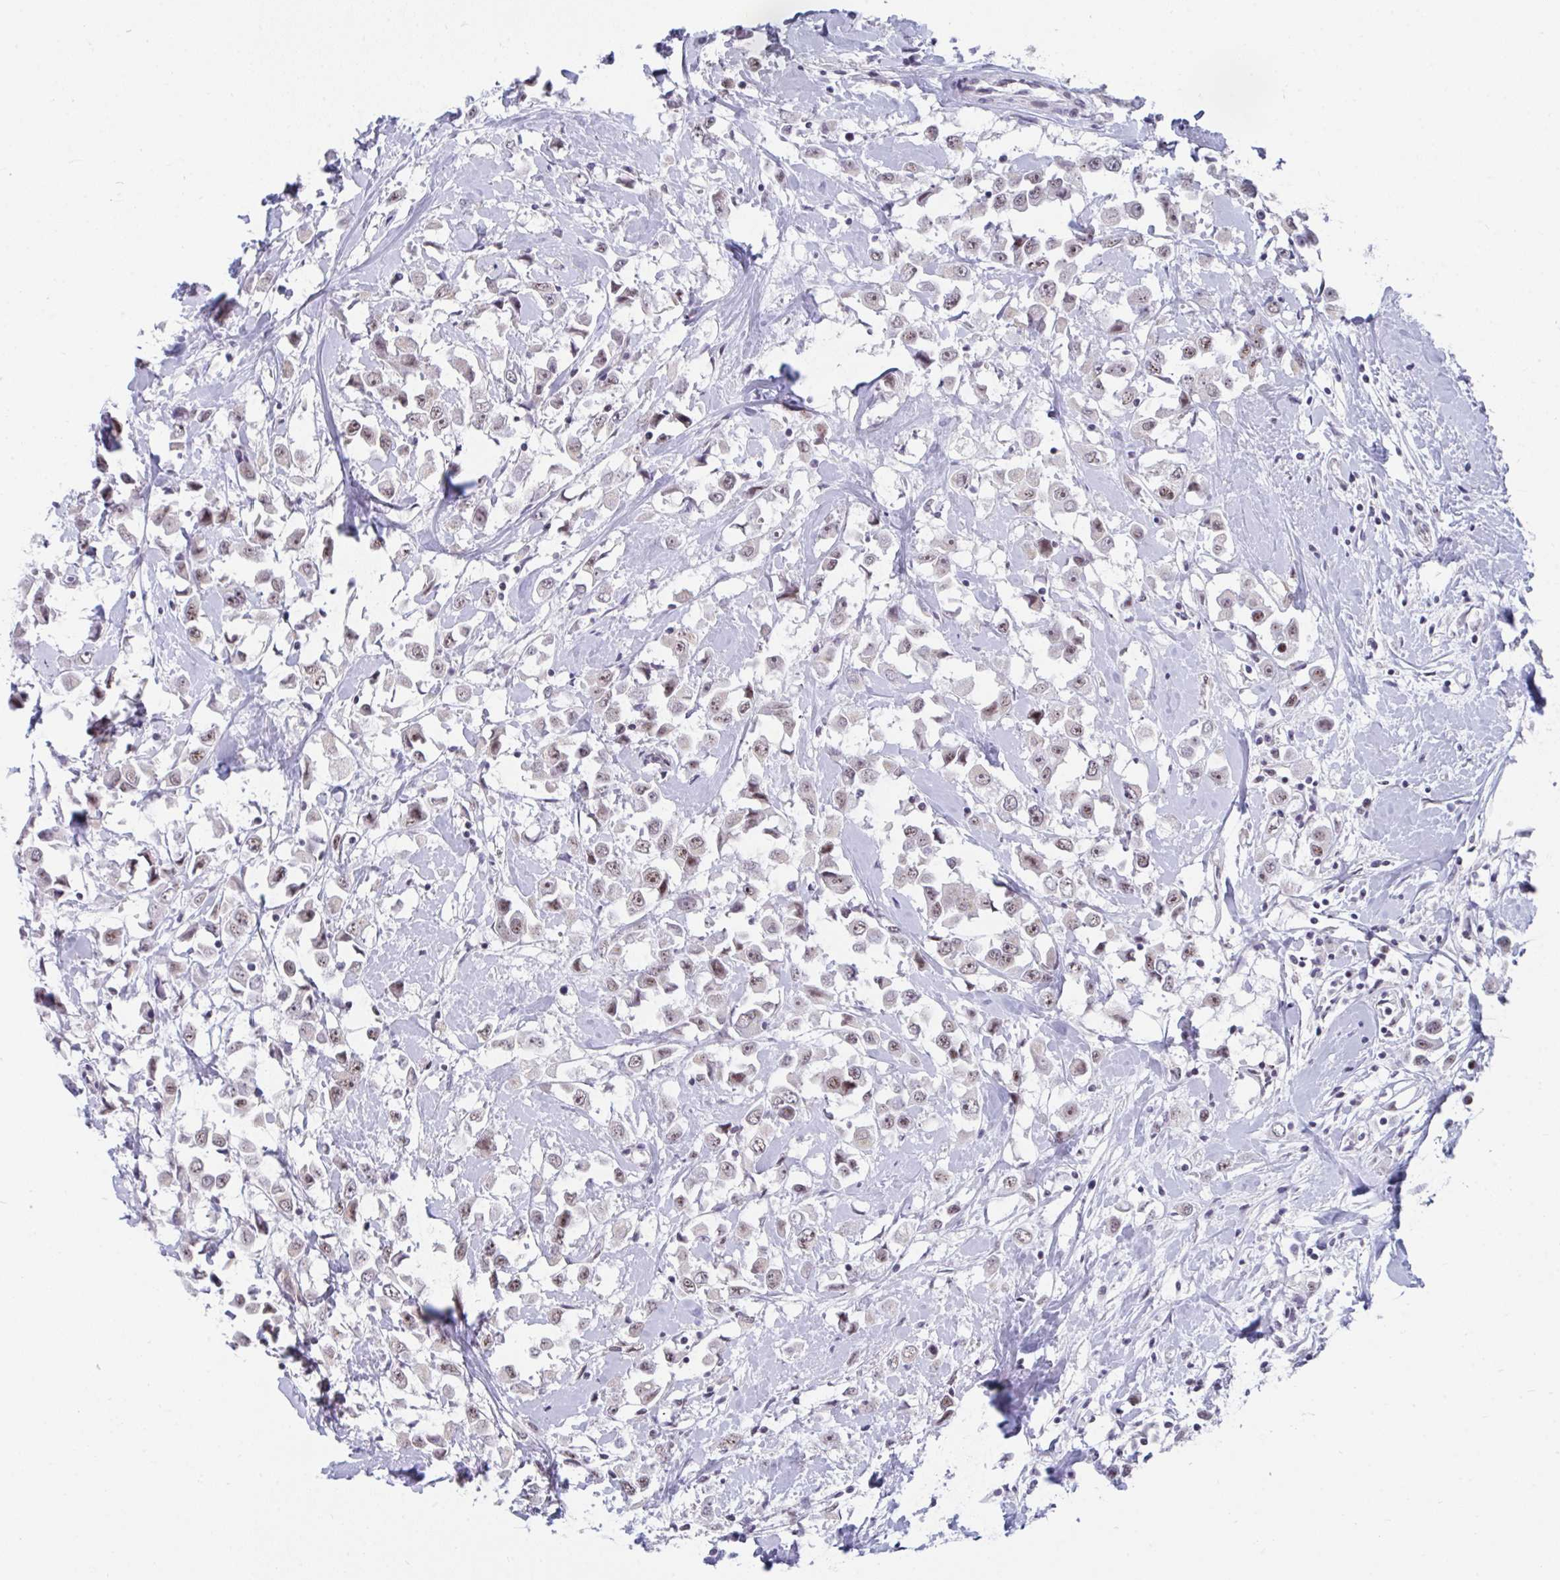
{"staining": {"intensity": "weak", "quantity": "25%-75%", "location": "nuclear"}, "tissue": "breast cancer", "cell_type": "Tumor cells", "image_type": "cancer", "snomed": [{"axis": "morphology", "description": "Duct carcinoma"}, {"axis": "topography", "description": "Breast"}], "caption": "A histopathology image of human breast infiltrating ductal carcinoma stained for a protein shows weak nuclear brown staining in tumor cells. Using DAB (3,3'-diaminobenzidine) (brown) and hematoxylin (blue) stains, captured at high magnification using brightfield microscopy.", "gene": "PRR14", "patient": {"sex": "female", "age": 61}}